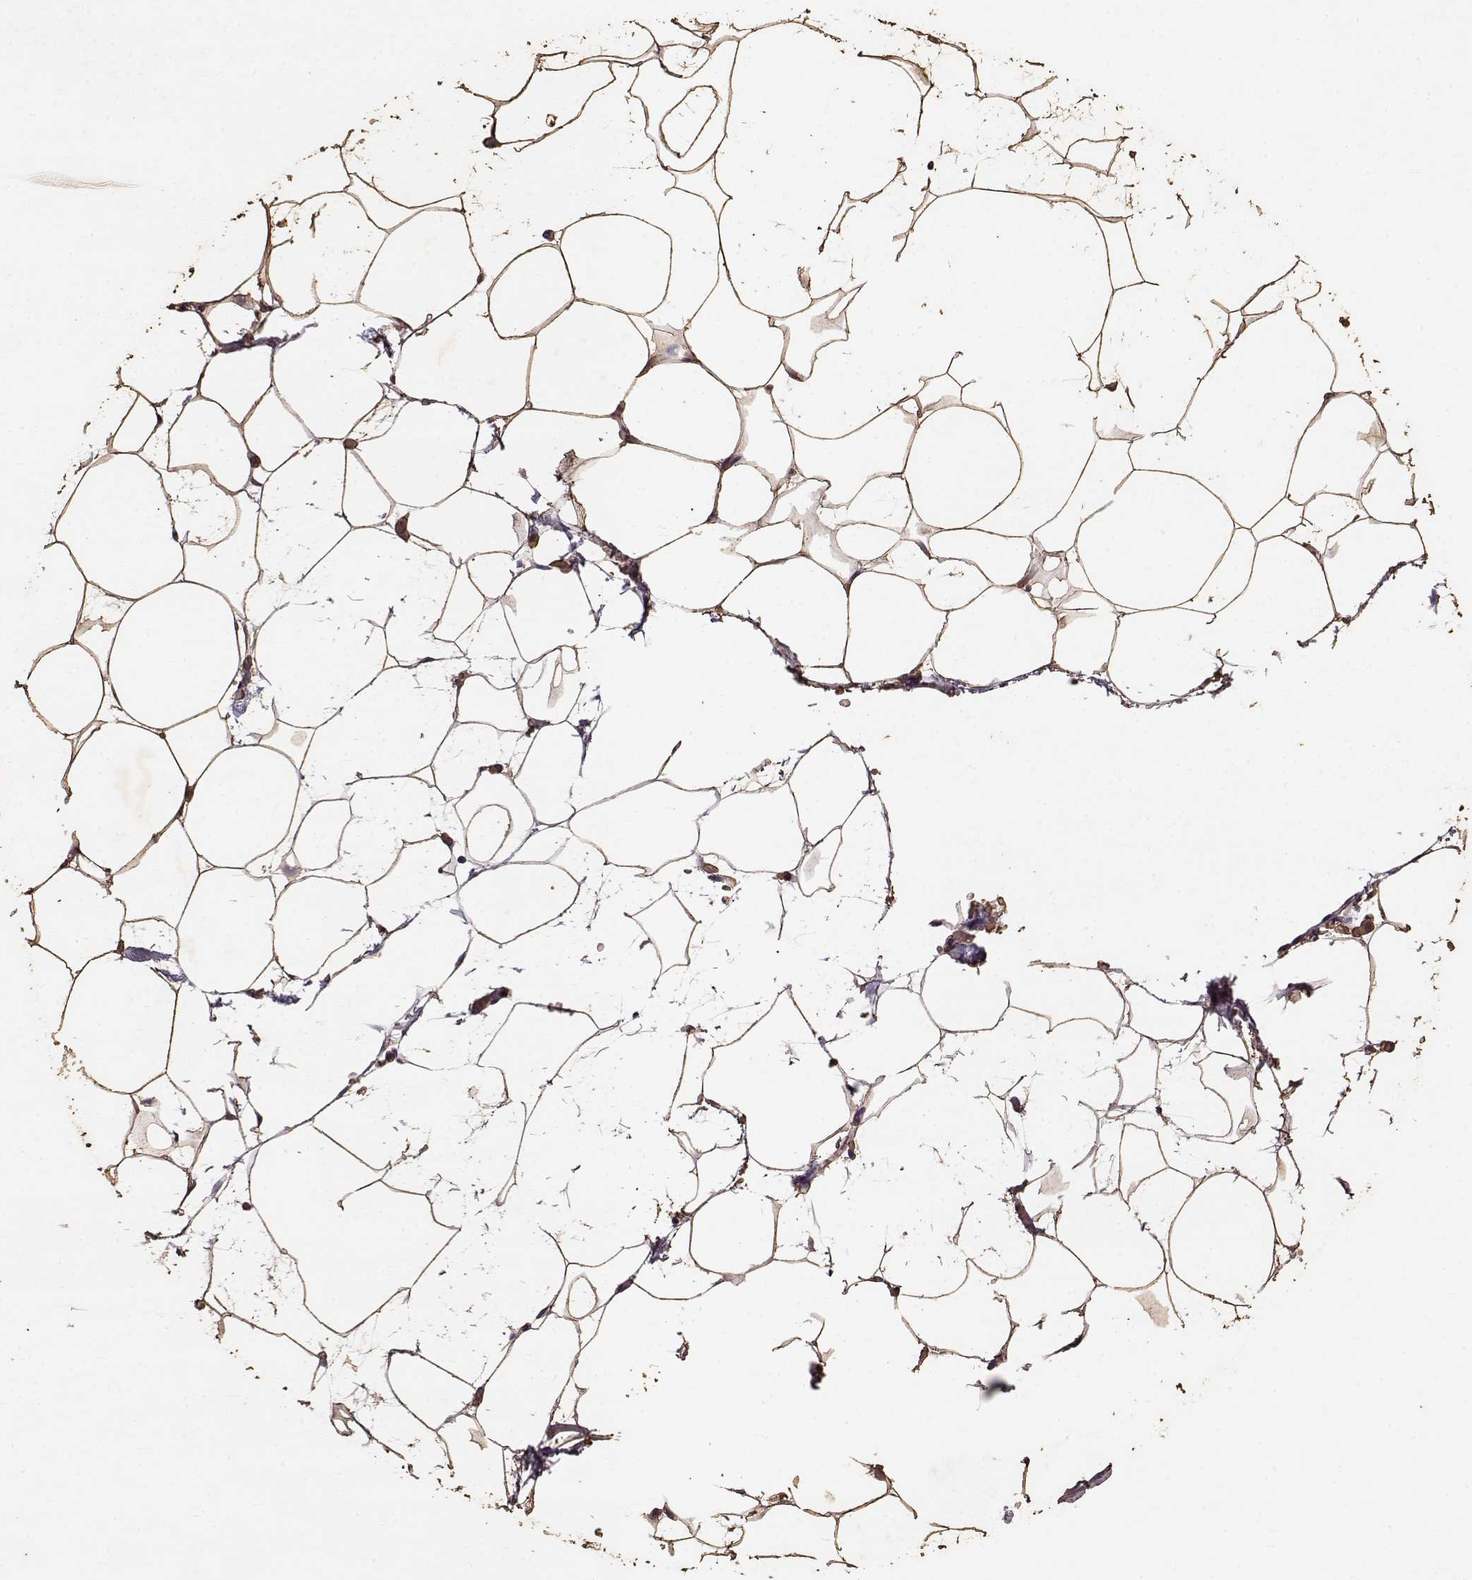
{"staining": {"intensity": "moderate", "quantity": ">75%", "location": "cytoplasmic/membranous"}, "tissue": "adipose tissue", "cell_type": "Adipocytes", "image_type": "normal", "snomed": [{"axis": "morphology", "description": "Normal tissue, NOS"}, {"axis": "topography", "description": "Adipose tissue"}], "caption": "This micrograph shows immunohistochemistry (IHC) staining of normal adipose tissue, with medium moderate cytoplasmic/membranous expression in approximately >75% of adipocytes.", "gene": "RD3", "patient": {"sex": "male", "age": 57}}